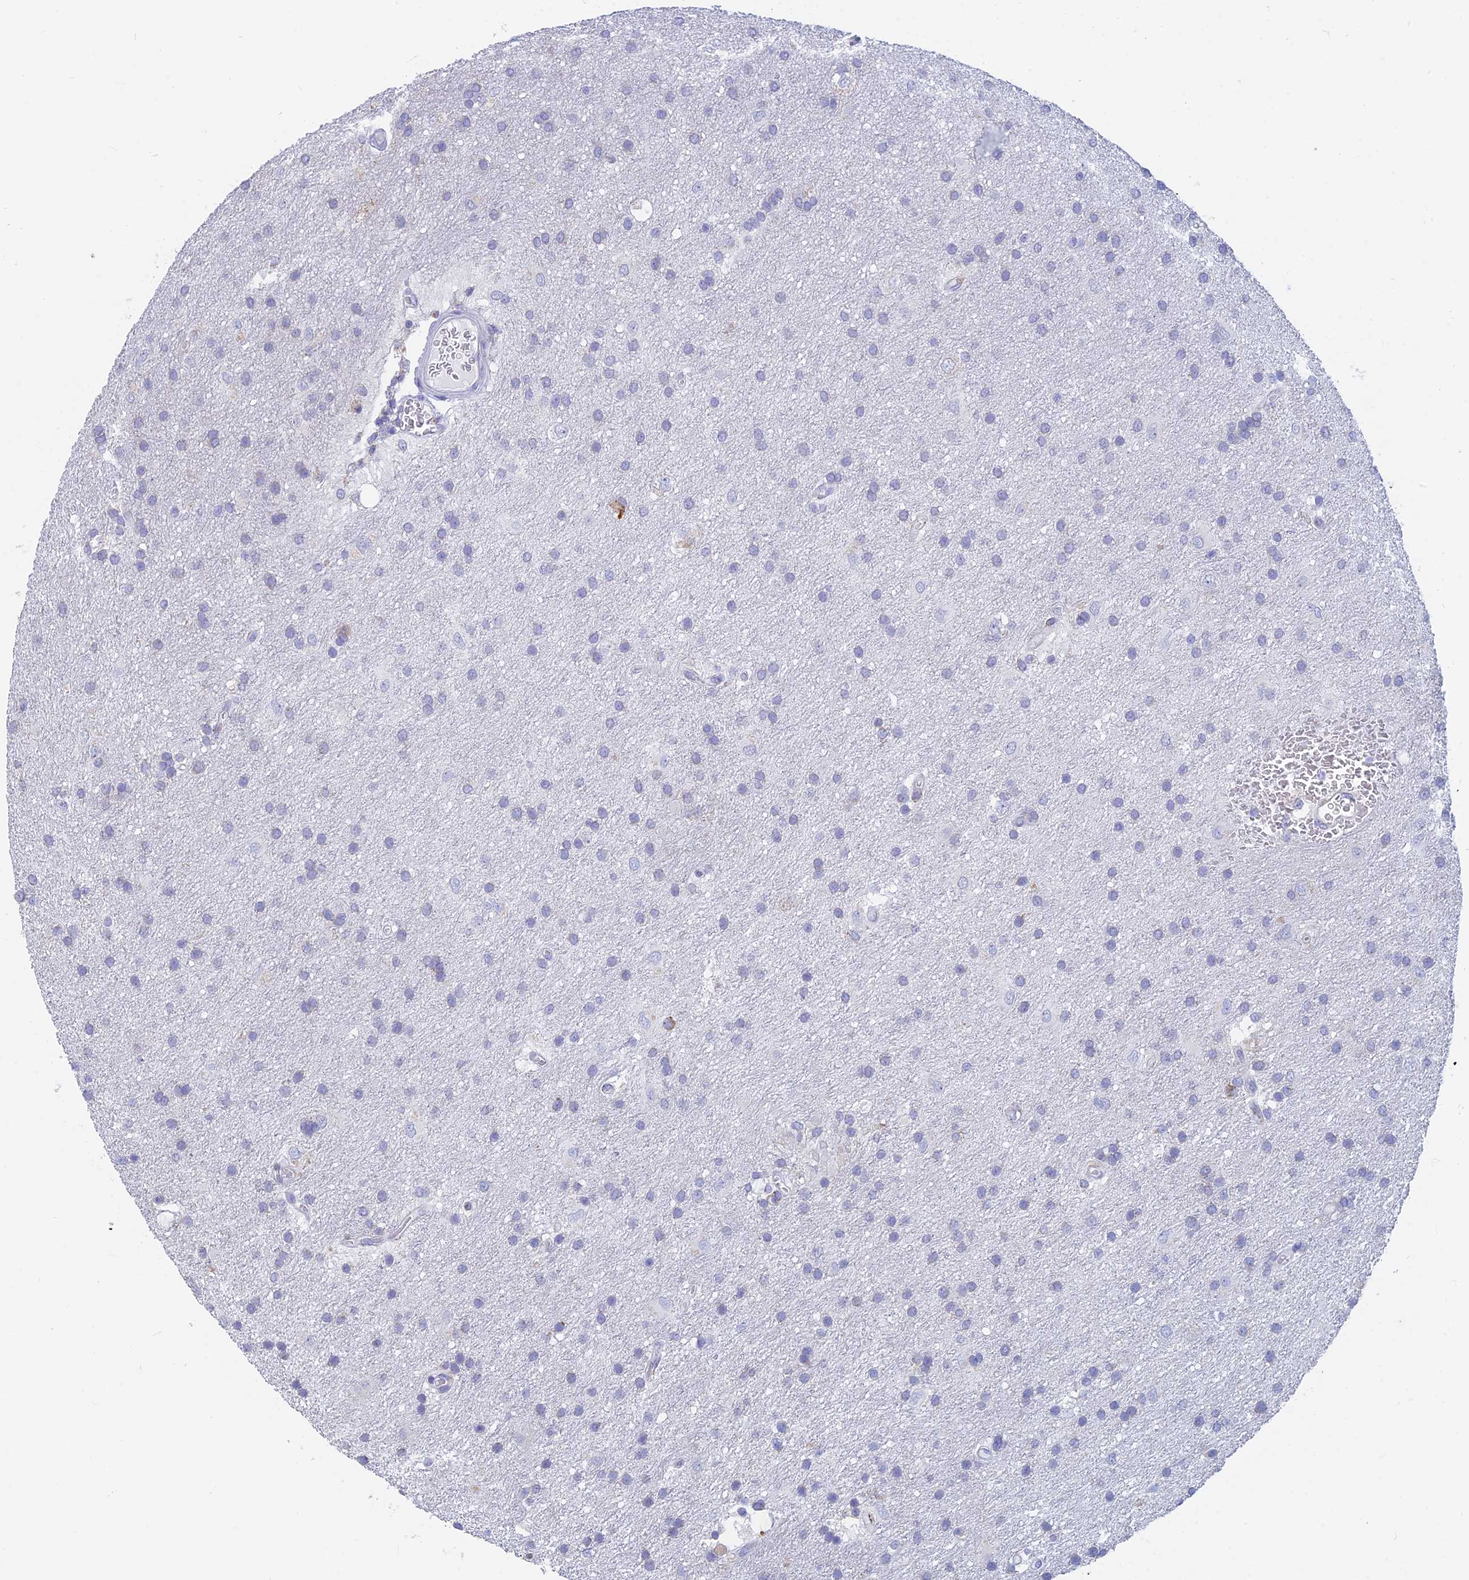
{"staining": {"intensity": "moderate", "quantity": "<25%", "location": "cytoplasmic/membranous"}, "tissue": "glioma", "cell_type": "Tumor cells", "image_type": "cancer", "snomed": [{"axis": "morphology", "description": "Glioma, malignant, Low grade"}, {"axis": "topography", "description": "Brain"}], "caption": "Protein staining by immunohistochemistry shows moderate cytoplasmic/membranous expression in approximately <25% of tumor cells in low-grade glioma (malignant).", "gene": "WDR35", "patient": {"sex": "male", "age": 66}}